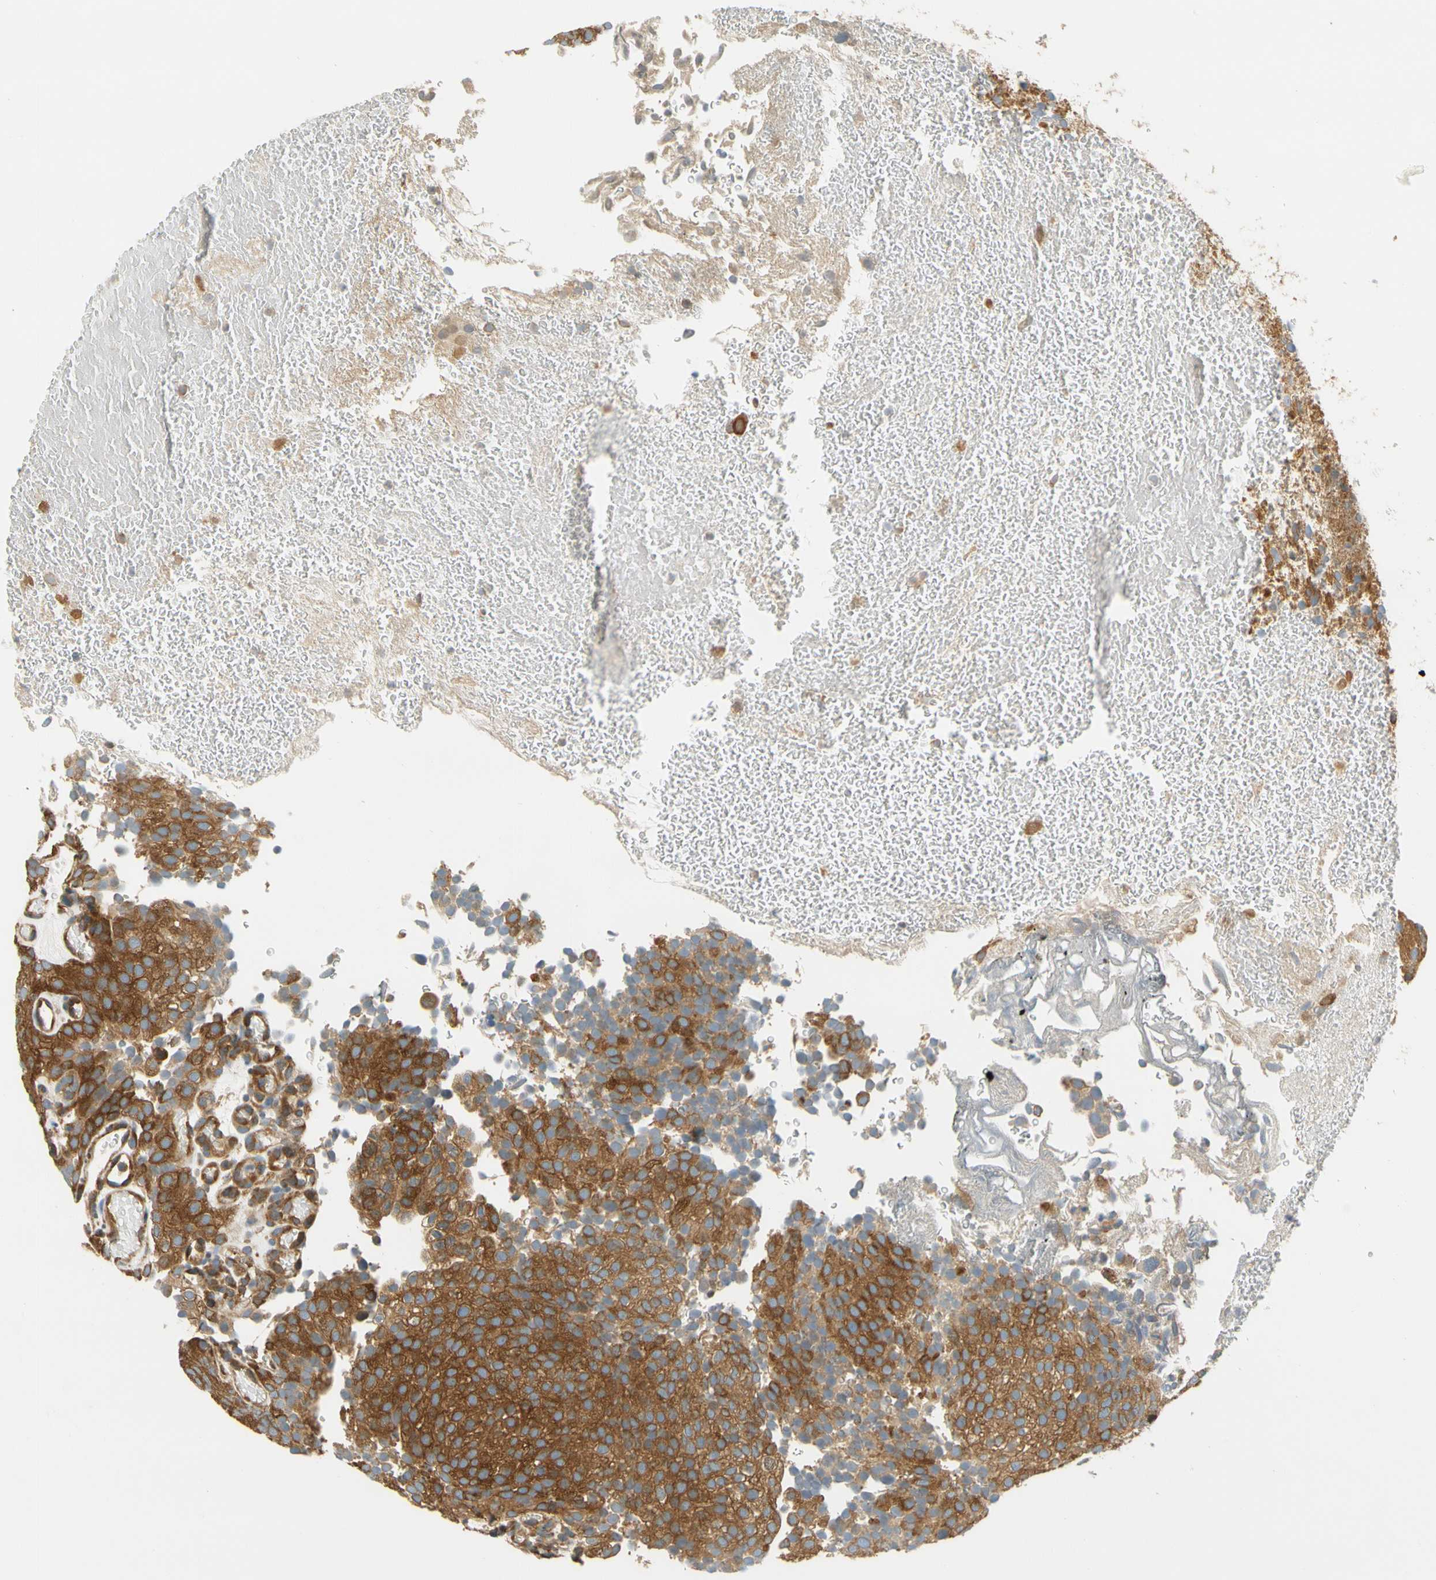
{"staining": {"intensity": "strong", "quantity": ">75%", "location": "cytoplasmic/membranous"}, "tissue": "urothelial cancer", "cell_type": "Tumor cells", "image_type": "cancer", "snomed": [{"axis": "morphology", "description": "Urothelial carcinoma, Low grade"}, {"axis": "topography", "description": "Urinary bladder"}], "caption": "Tumor cells reveal high levels of strong cytoplasmic/membranous positivity in about >75% of cells in urothelial cancer. (DAB IHC, brown staining for protein, blue staining for nuclei).", "gene": "LRRC47", "patient": {"sex": "male", "age": 78}}